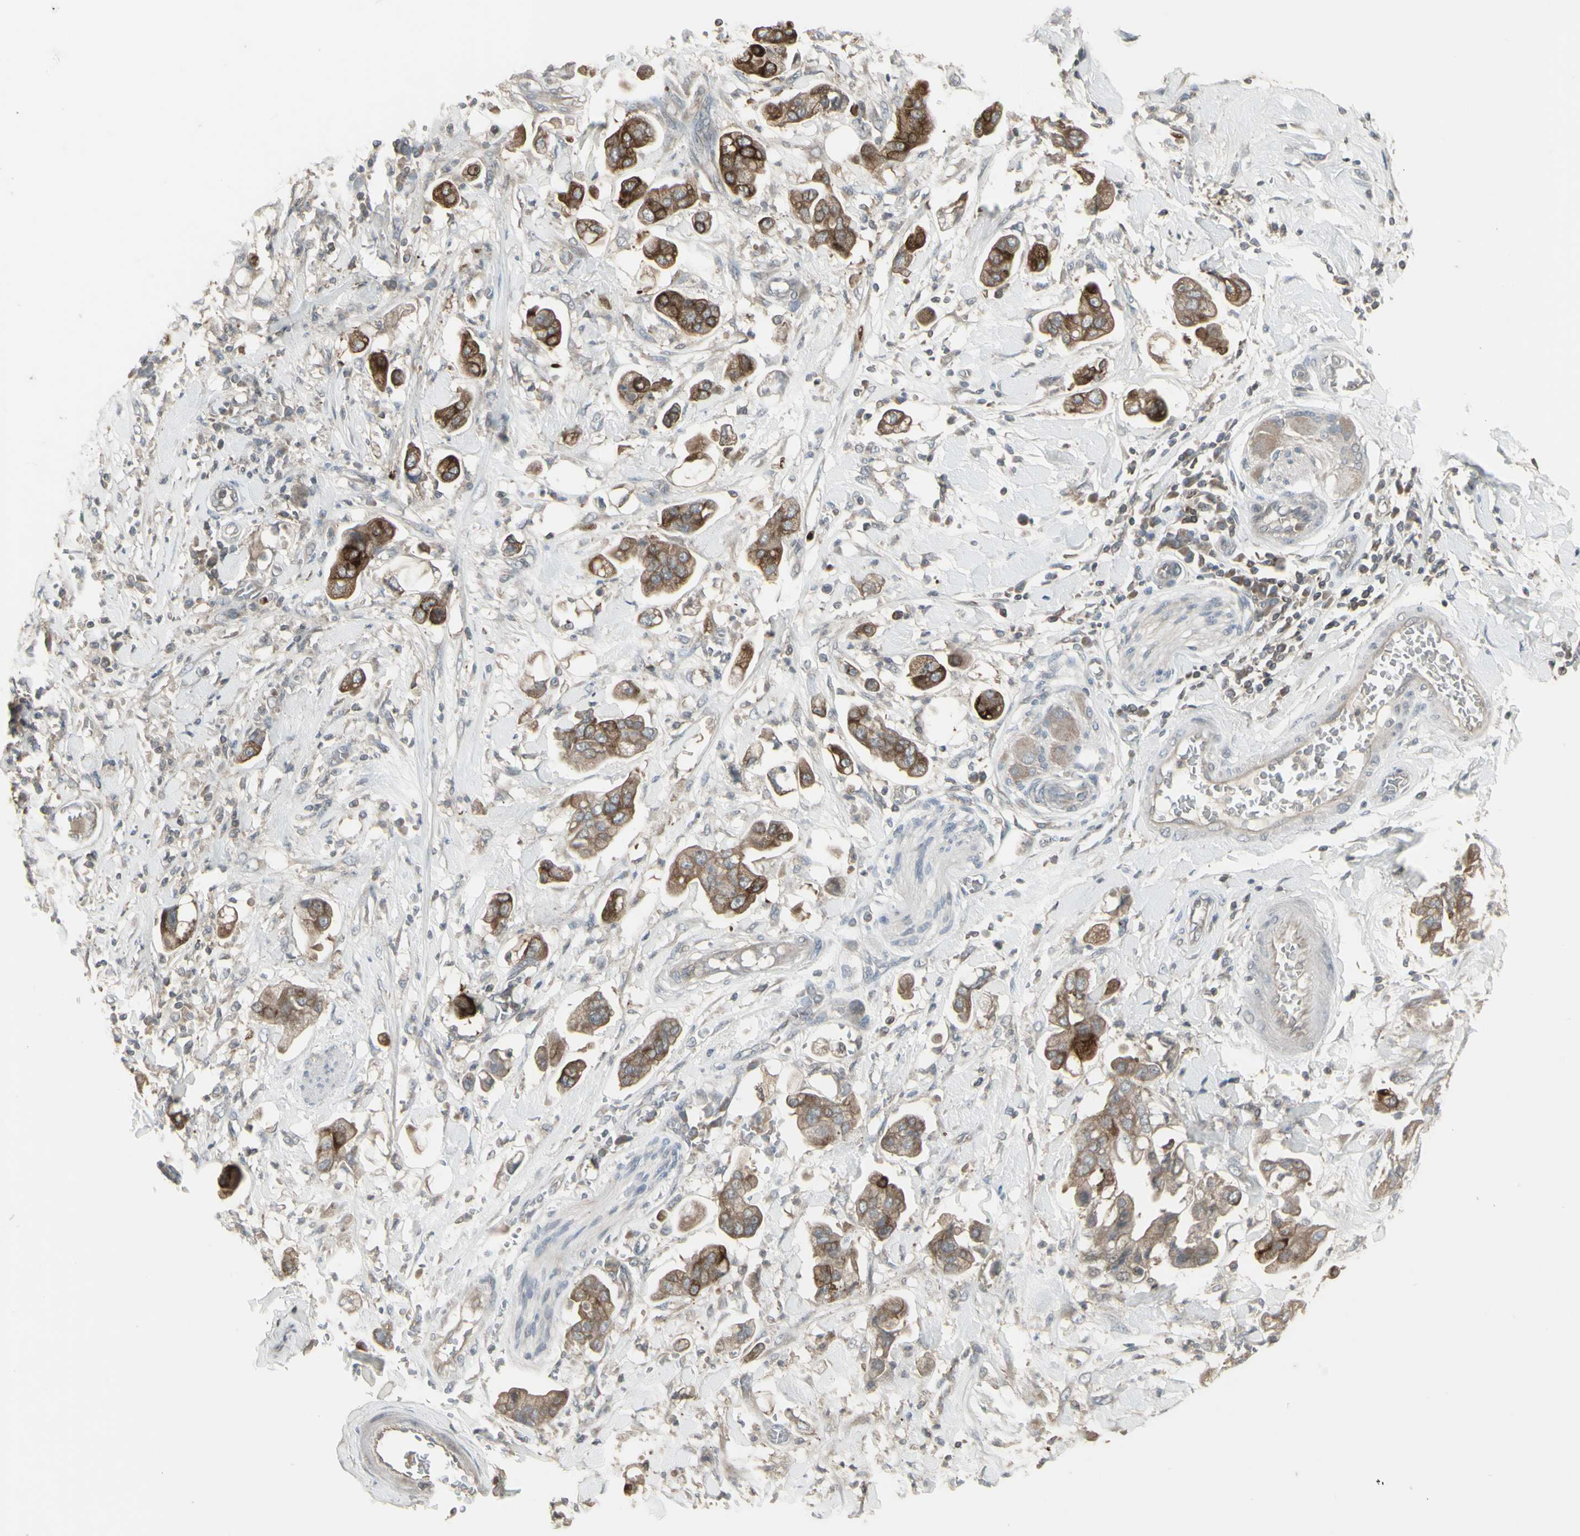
{"staining": {"intensity": "strong", "quantity": ">75%", "location": "cytoplasmic/membranous"}, "tissue": "stomach cancer", "cell_type": "Tumor cells", "image_type": "cancer", "snomed": [{"axis": "morphology", "description": "Adenocarcinoma, NOS"}, {"axis": "topography", "description": "Stomach"}], "caption": "Stomach cancer was stained to show a protein in brown. There is high levels of strong cytoplasmic/membranous positivity in approximately >75% of tumor cells.", "gene": "CSK", "patient": {"sex": "male", "age": 62}}